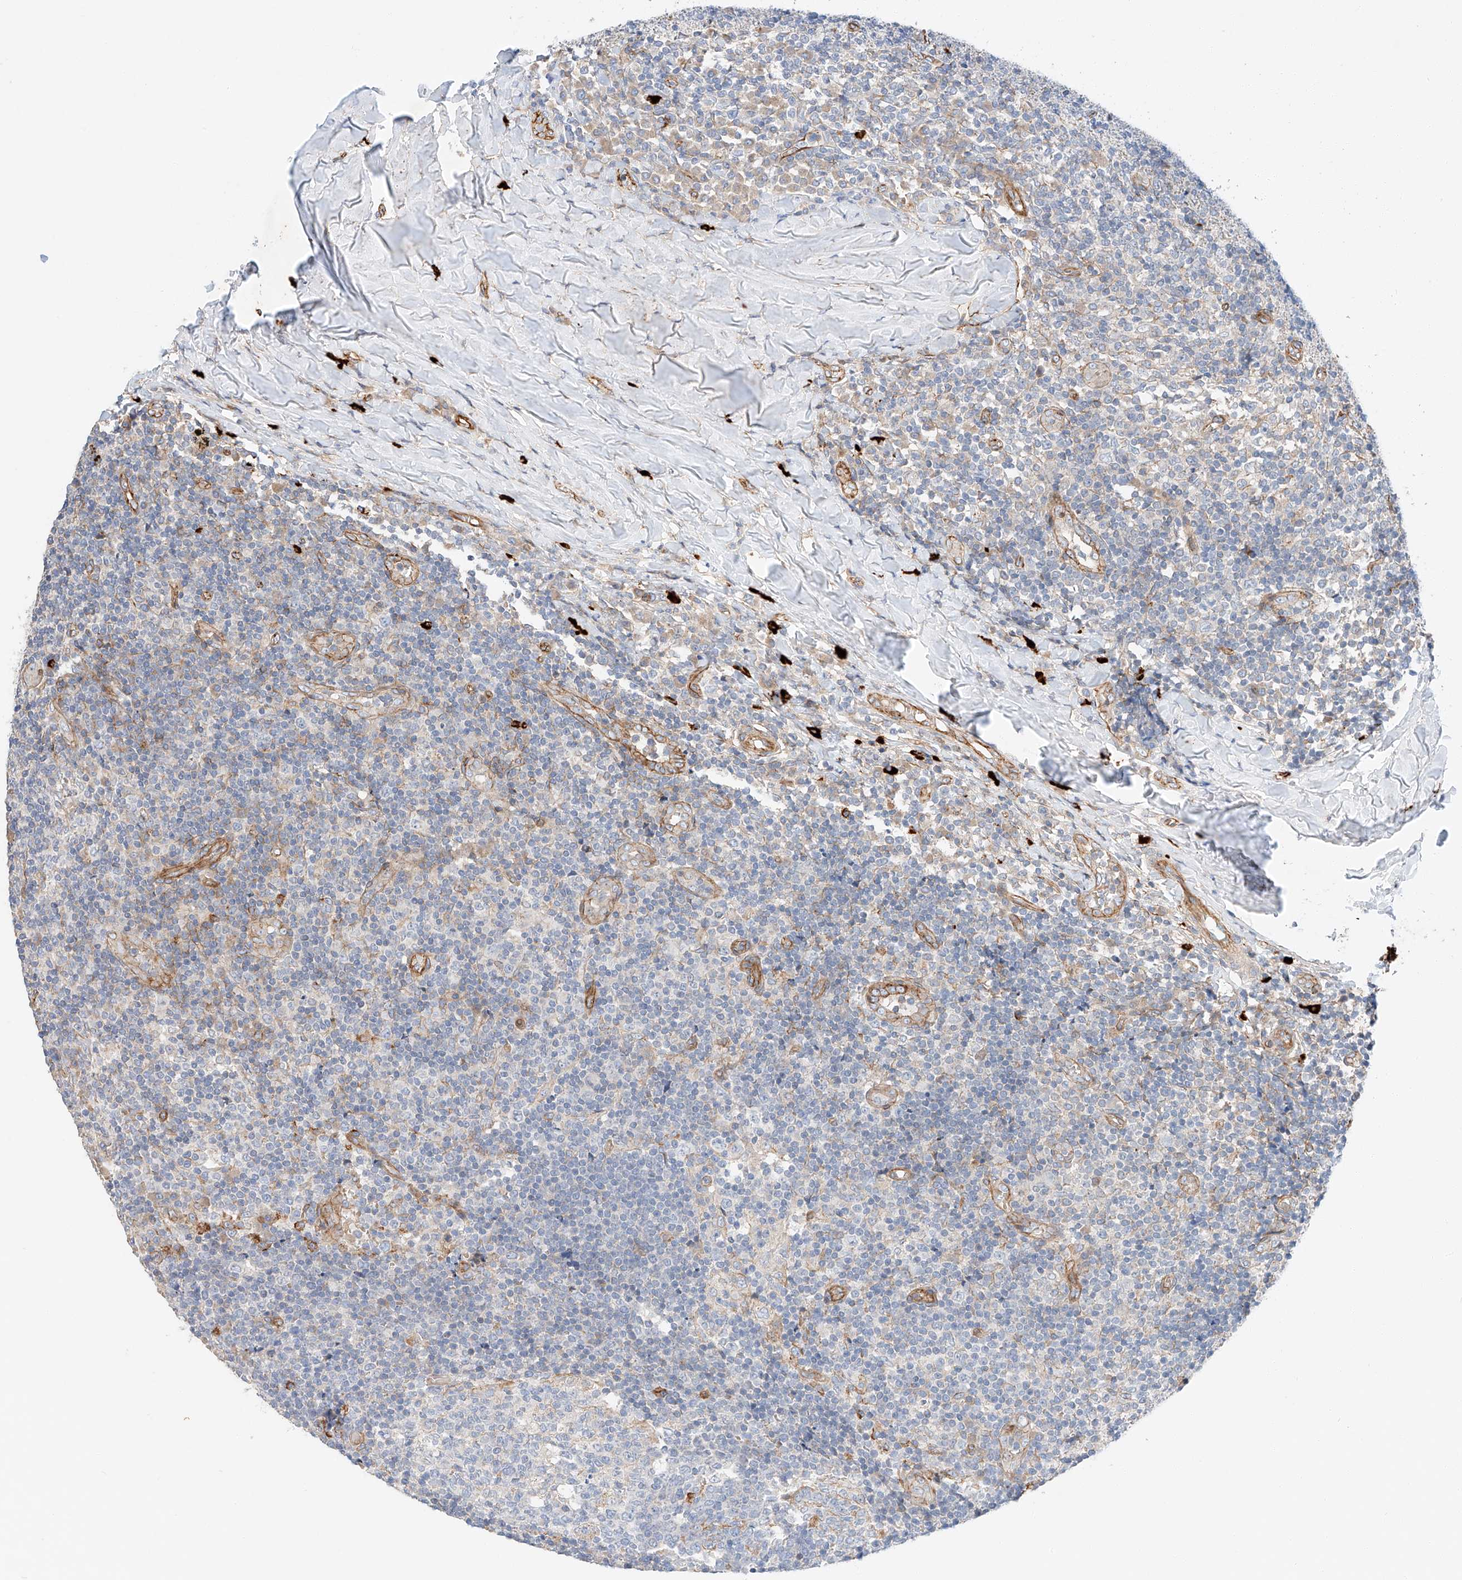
{"staining": {"intensity": "negative", "quantity": "none", "location": "none"}, "tissue": "tonsil", "cell_type": "Germinal center cells", "image_type": "normal", "snomed": [{"axis": "morphology", "description": "Normal tissue, NOS"}, {"axis": "topography", "description": "Tonsil"}], "caption": "This is an IHC image of normal human tonsil. There is no positivity in germinal center cells.", "gene": "MINDY4", "patient": {"sex": "female", "age": 19}}